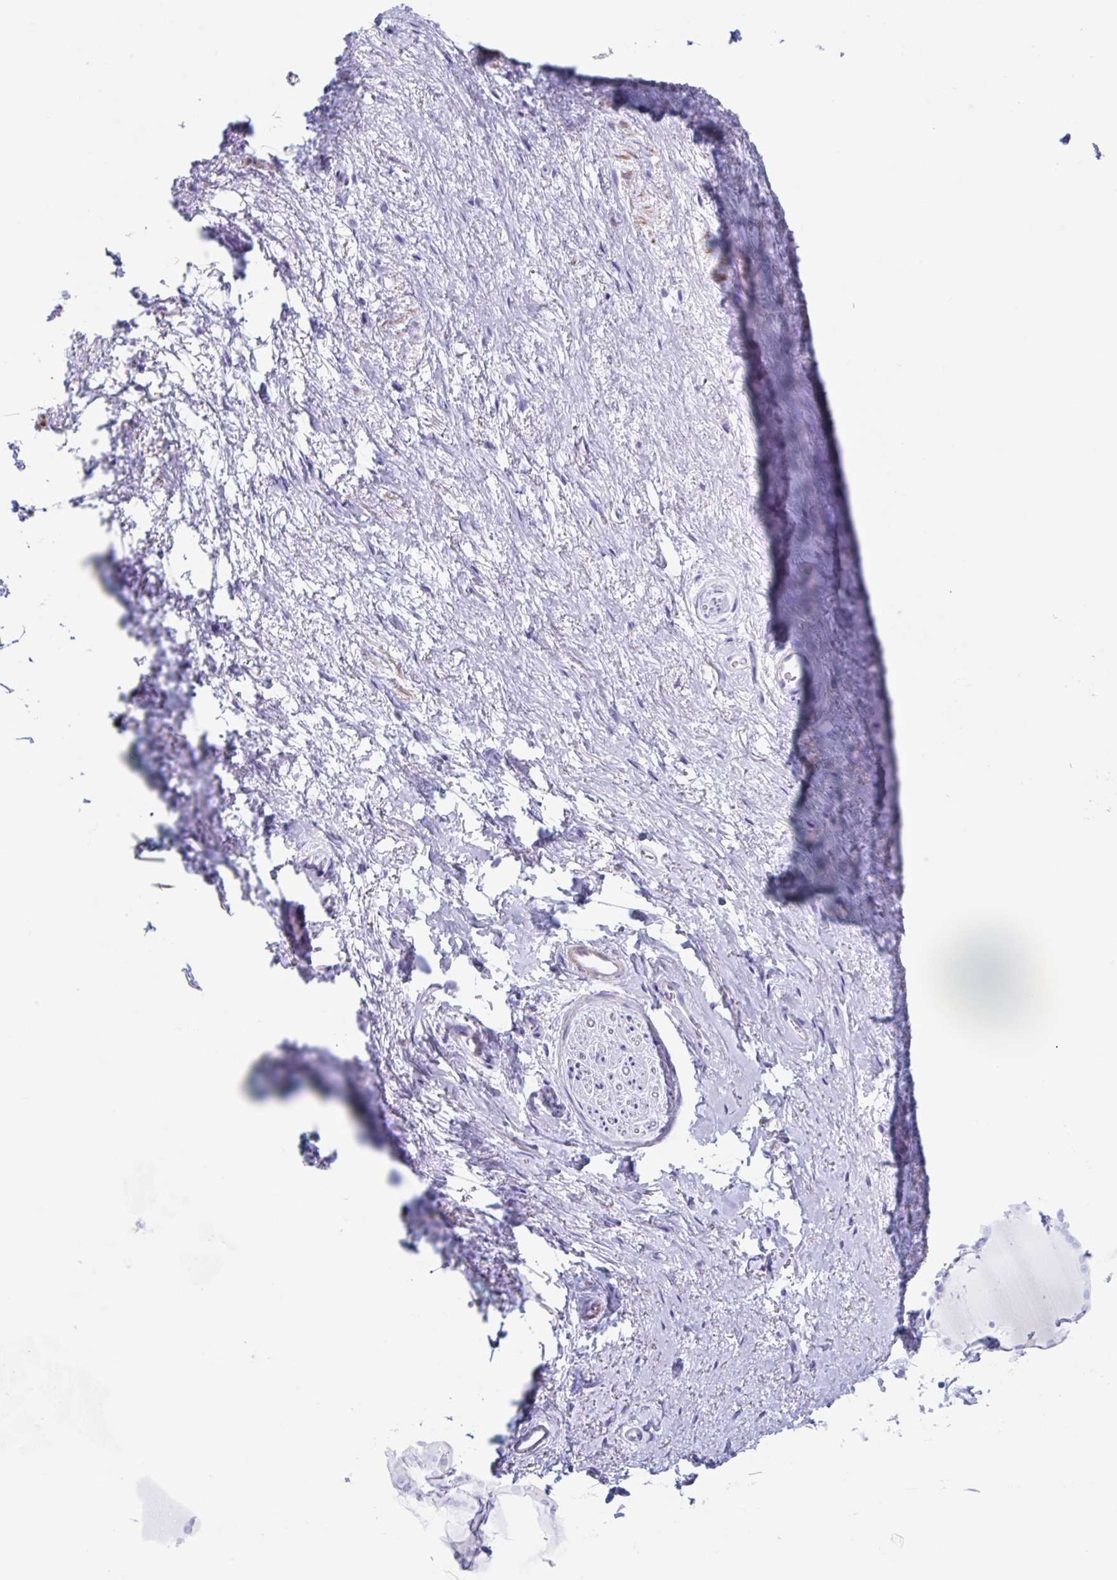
{"staining": {"intensity": "negative", "quantity": "none", "location": "none"}, "tissue": "adipose tissue", "cell_type": "Adipocytes", "image_type": "normal", "snomed": [{"axis": "morphology", "description": "Normal tissue, NOS"}, {"axis": "topography", "description": "Vulva"}, {"axis": "topography", "description": "Peripheral nerve tissue"}], "caption": "Adipocytes show no significant protein expression in normal adipose tissue. (Immunohistochemistry (ihc), brightfield microscopy, high magnification).", "gene": "TAS2R41", "patient": {"sex": "female", "age": 66}}